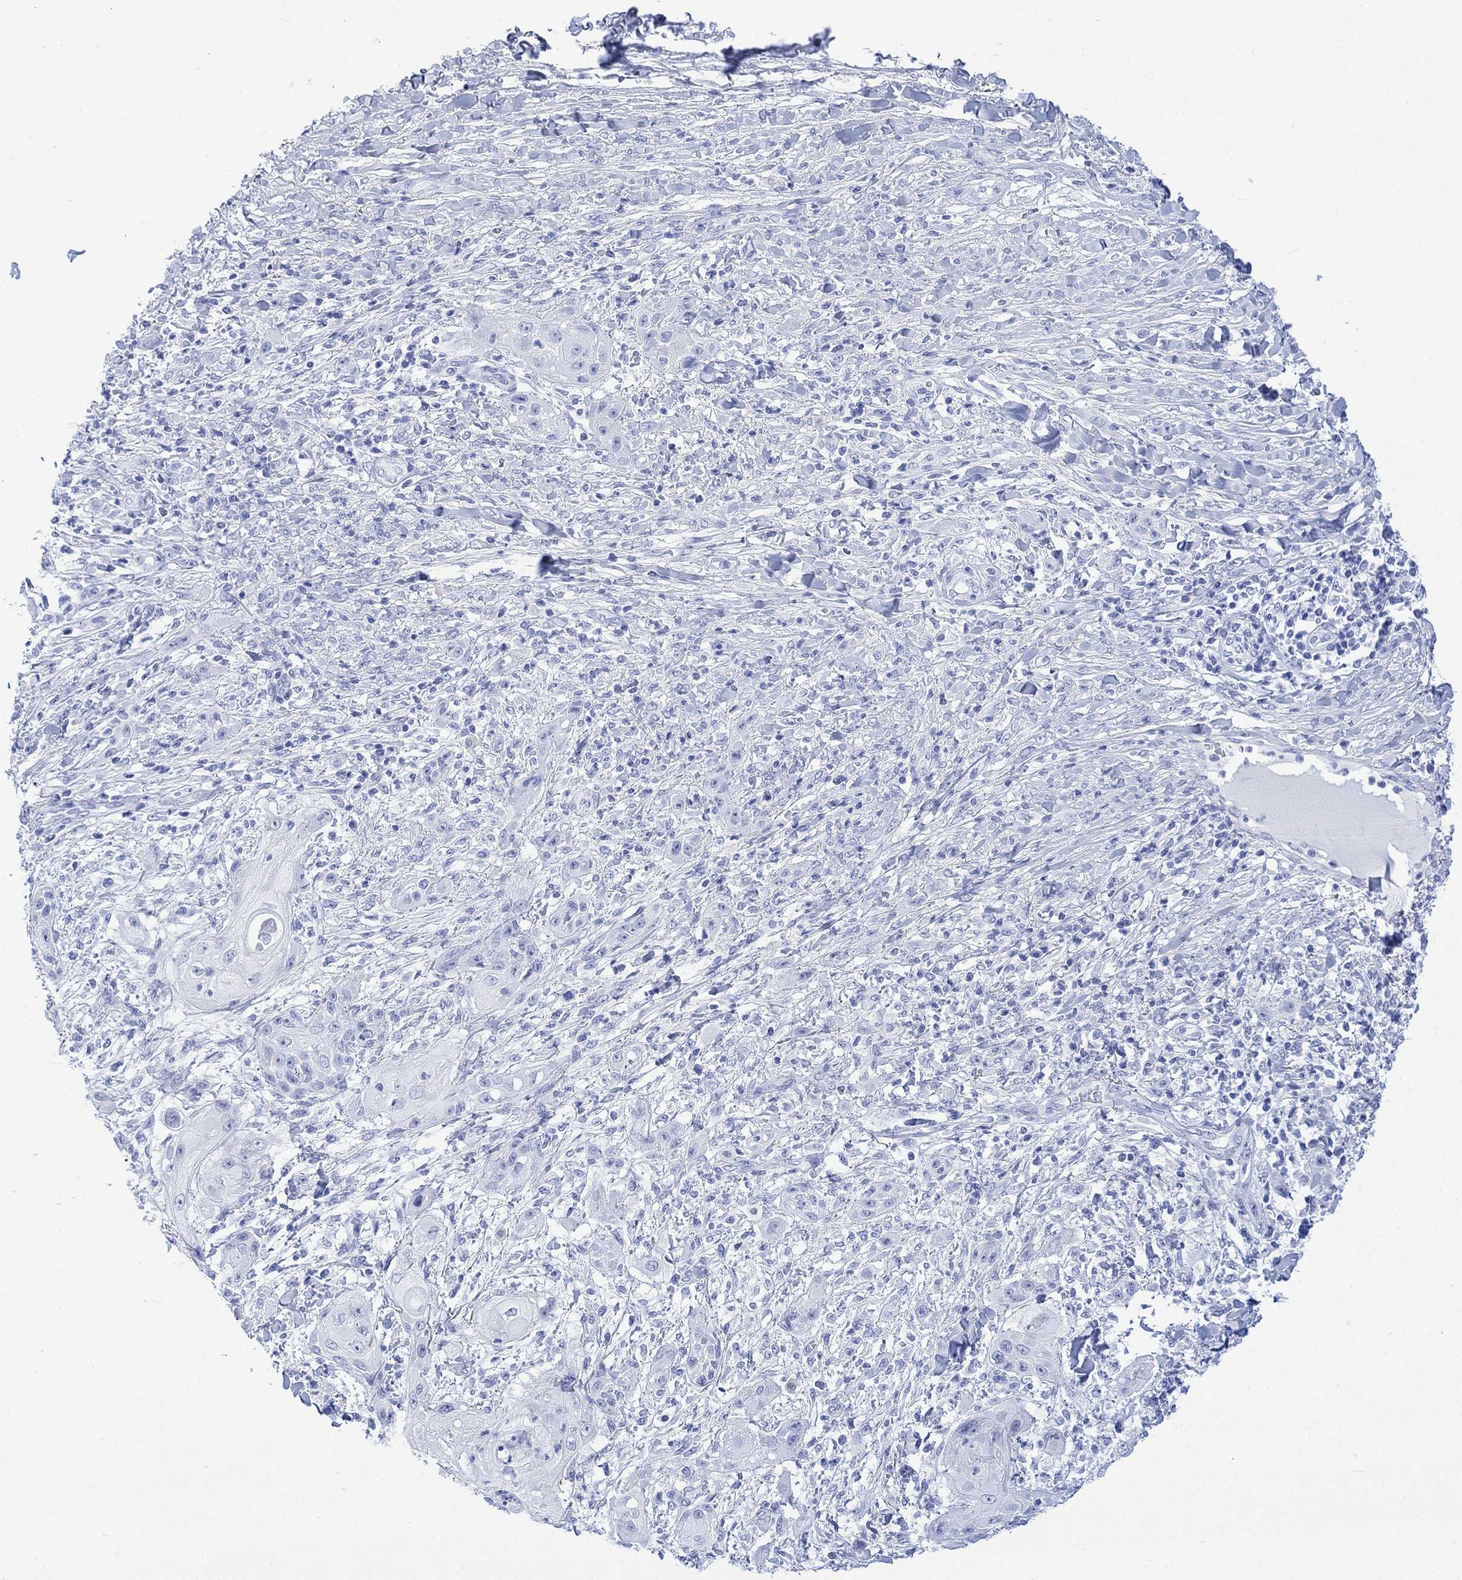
{"staining": {"intensity": "negative", "quantity": "none", "location": "none"}, "tissue": "skin cancer", "cell_type": "Tumor cells", "image_type": "cancer", "snomed": [{"axis": "morphology", "description": "Squamous cell carcinoma, NOS"}, {"axis": "topography", "description": "Skin"}], "caption": "Immunohistochemistry image of neoplastic tissue: squamous cell carcinoma (skin) stained with DAB (3,3'-diaminobenzidine) demonstrates no significant protein staining in tumor cells.", "gene": "CELF4", "patient": {"sex": "male", "age": 62}}